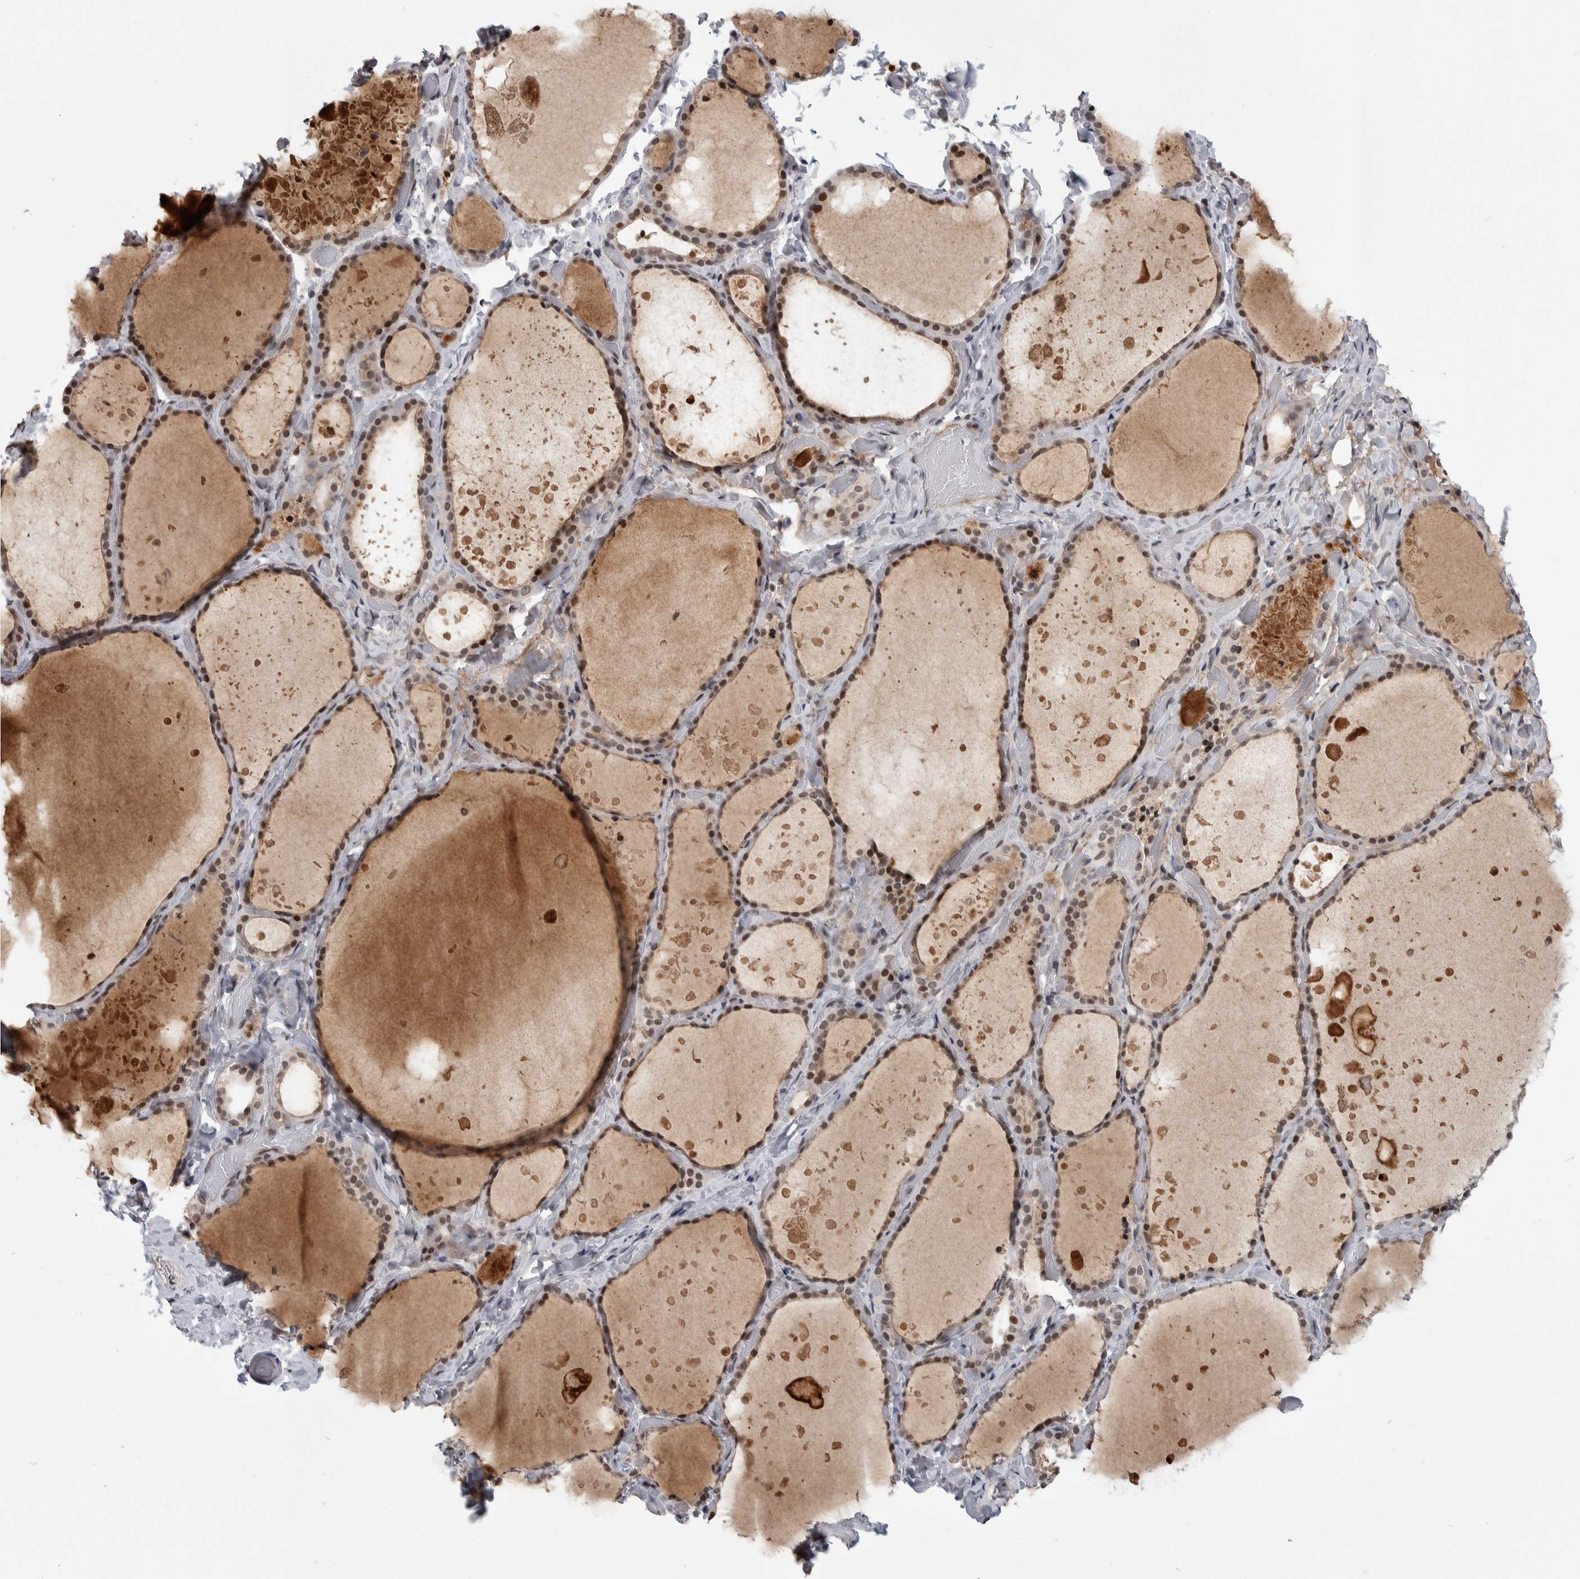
{"staining": {"intensity": "moderate", "quantity": ">75%", "location": "nuclear"}, "tissue": "thyroid gland", "cell_type": "Glandular cells", "image_type": "normal", "snomed": [{"axis": "morphology", "description": "Normal tissue, NOS"}, {"axis": "topography", "description": "Thyroid gland"}], "caption": "A high-resolution micrograph shows immunohistochemistry staining of unremarkable thyroid gland, which reveals moderate nuclear staining in approximately >75% of glandular cells. (DAB (3,3'-diaminobenzidine) = brown stain, brightfield microscopy at high magnification).", "gene": "ZSCAN21", "patient": {"sex": "female", "age": 44}}